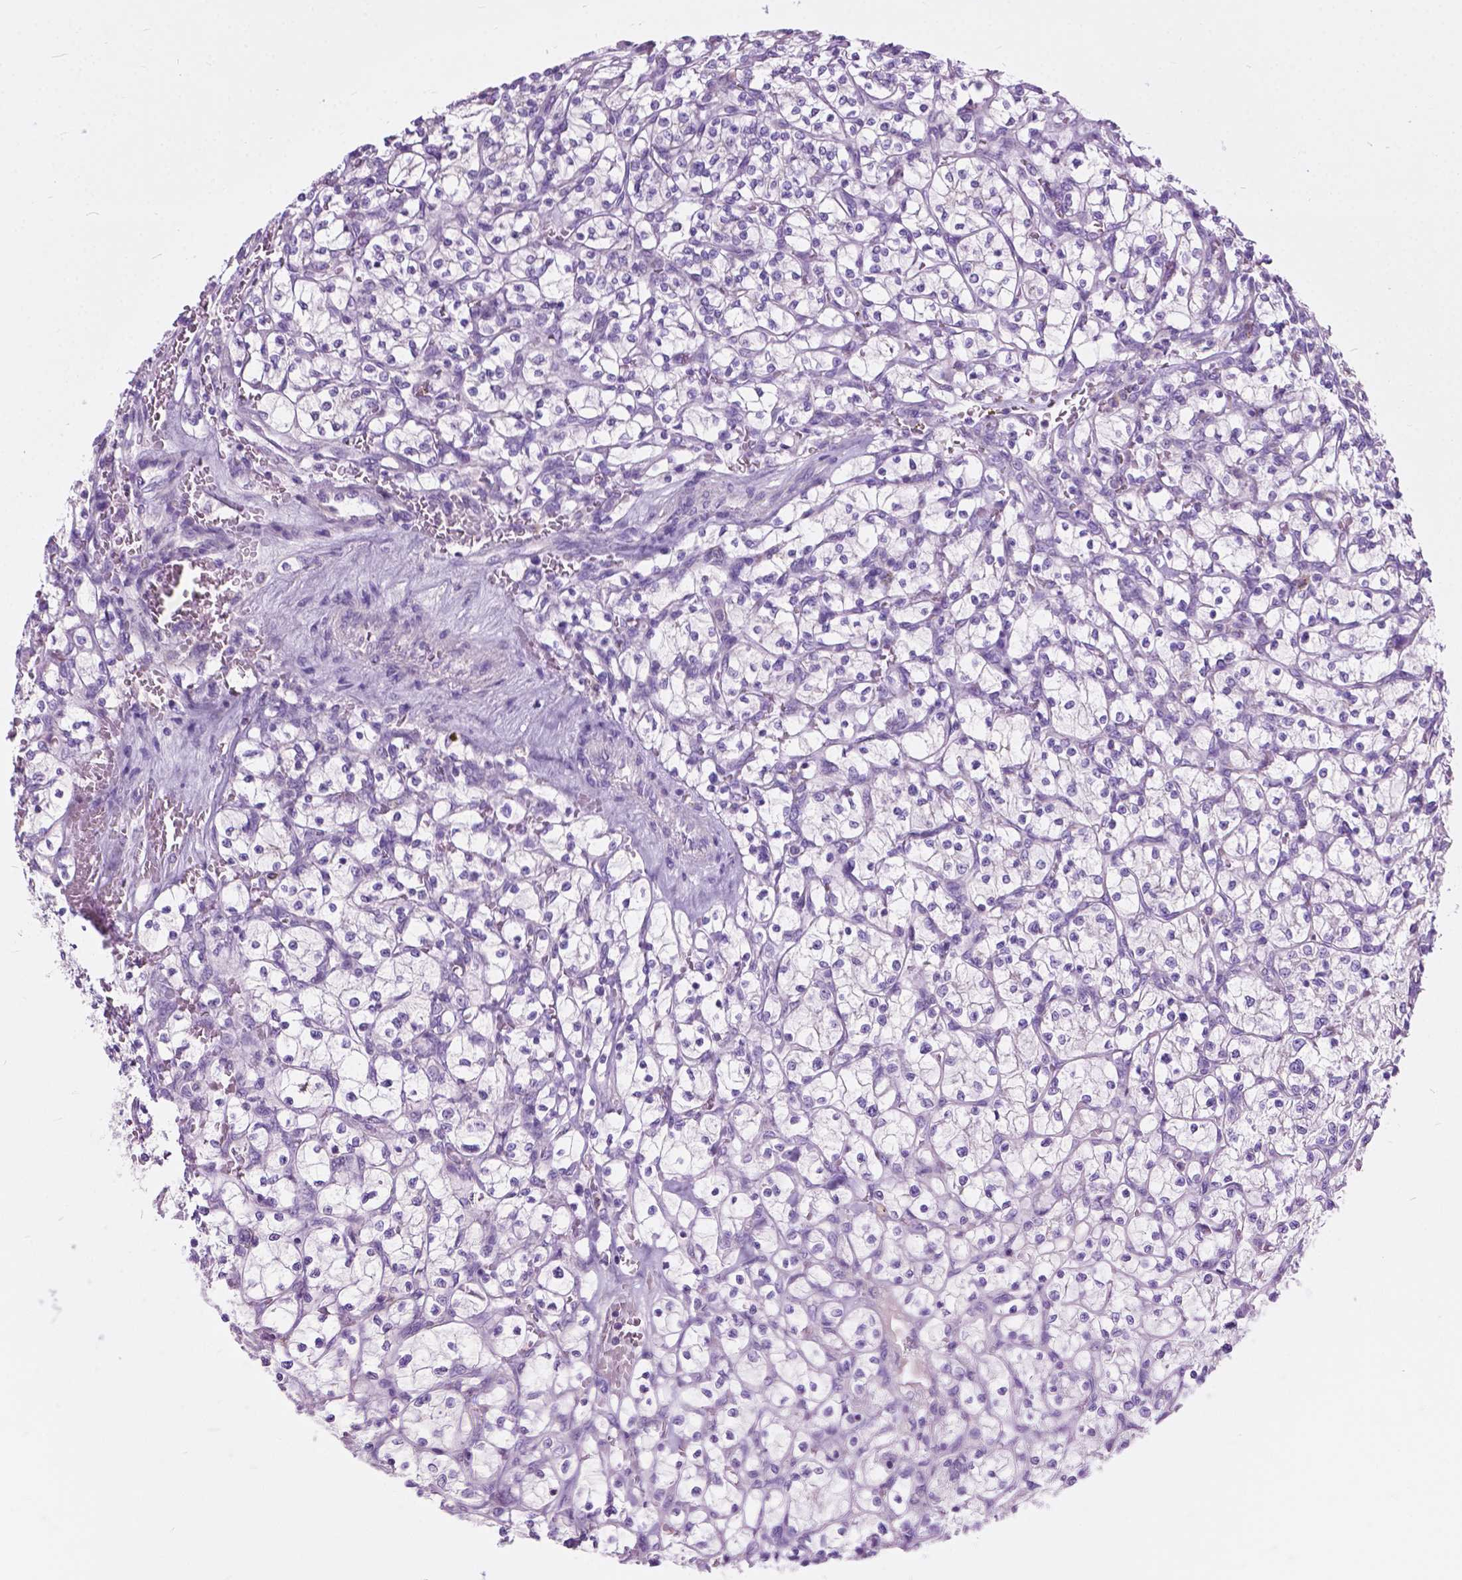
{"staining": {"intensity": "negative", "quantity": "none", "location": "none"}, "tissue": "renal cancer", "cell_type": "Tumor cells", "image_type": "cancer", "snomed": [{"axis": "morphology", "description": "Adenocarcinoma, NOS"}, {"axis": "topography", "description": "Kidney"}], "caption": "This is an immunohistochemistry photomicrograph of renal cancer (adenocarcinoma). There is no positivity in tumor cells.", "gene": "PRR35", "patient": {"sex": "female", "age": 64}}